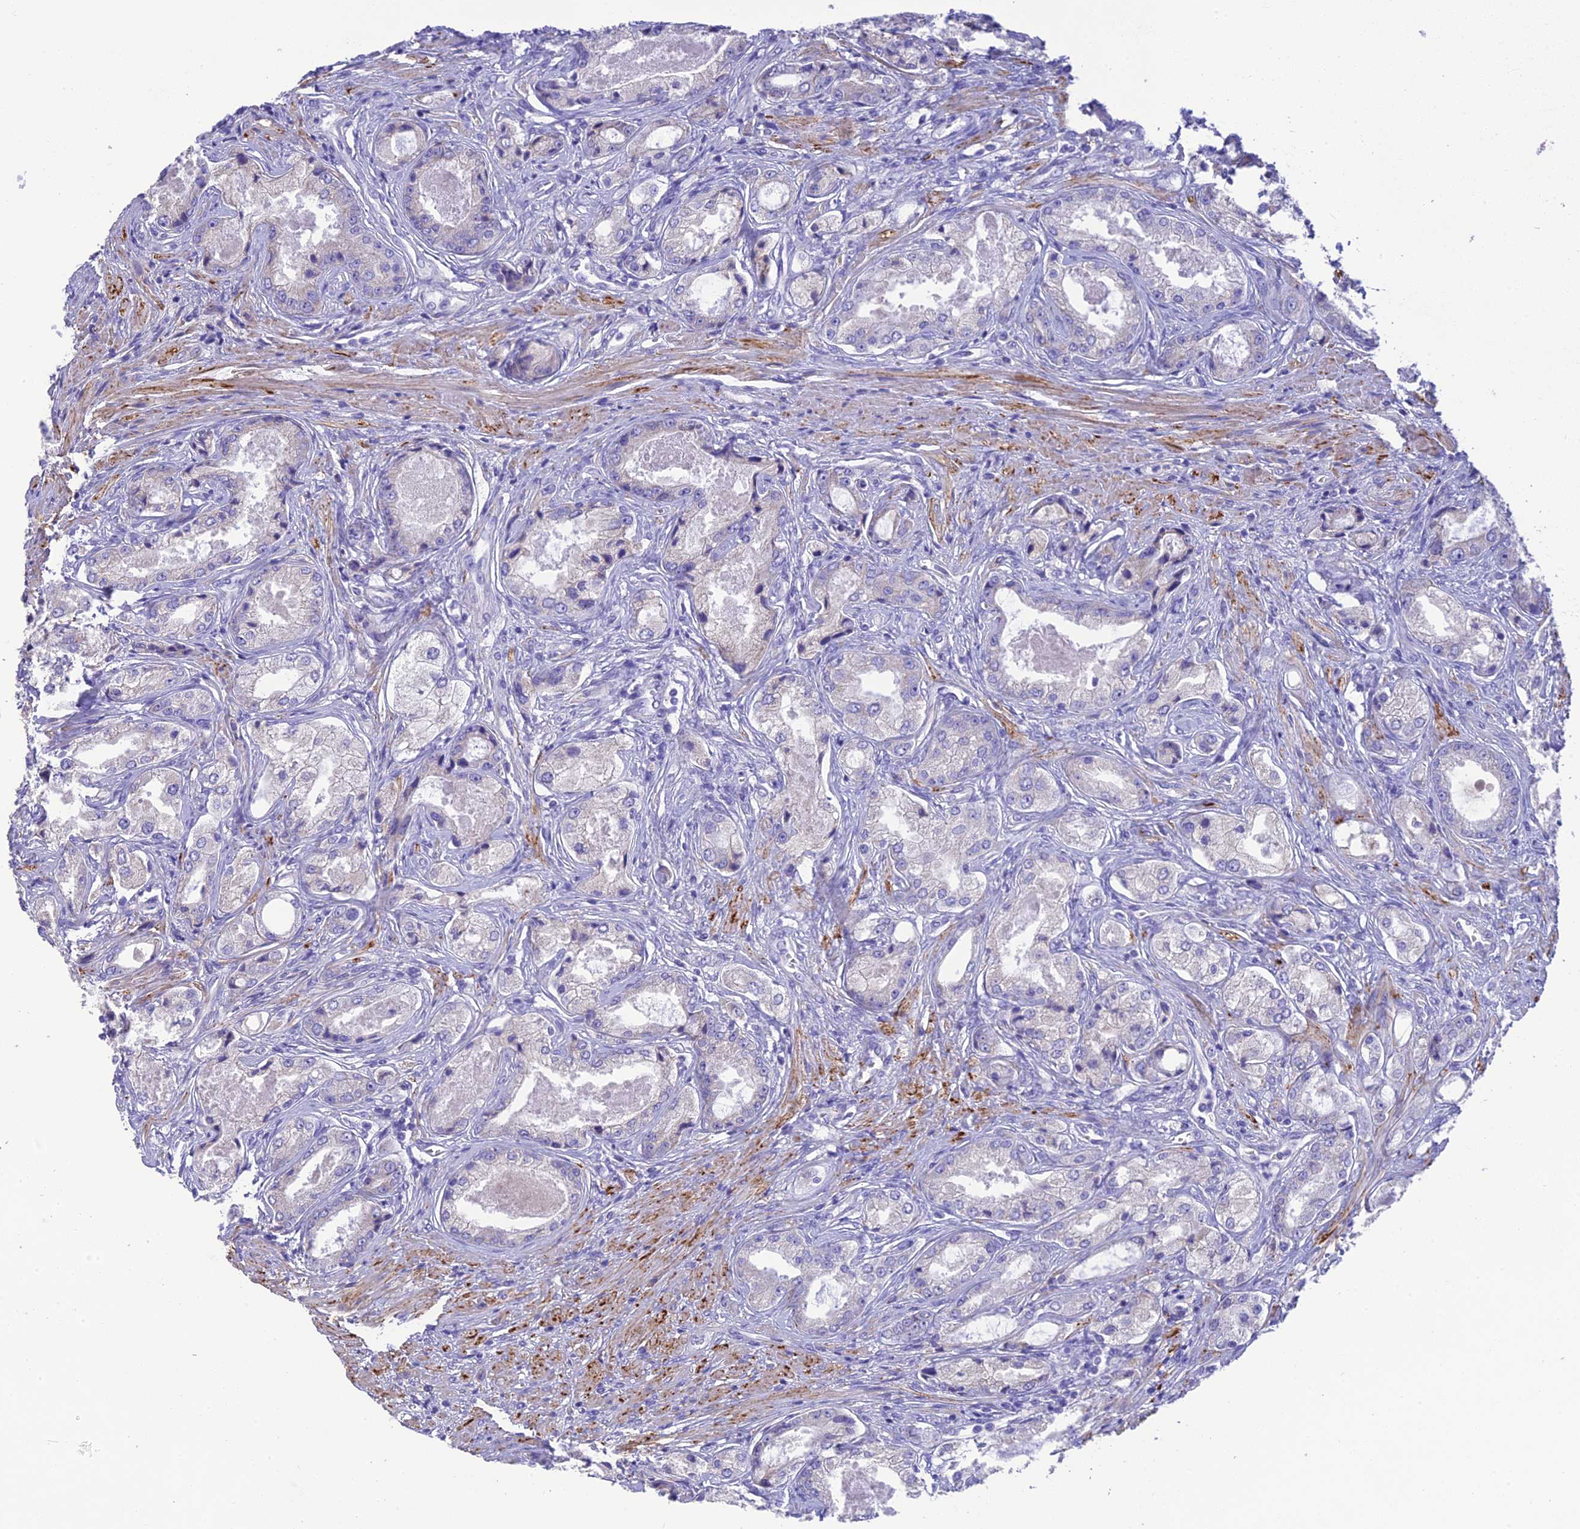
{"staining": {"intensity": "negative", "quantity": "none", "location": "none"}, "tissue": "prostate cancer", "cell_type": "Tumor cells", "image_type": "cancer", "snomed": [{"axis": "morphology", "description": "Adenocarcinoma, Low grade"}, {"axis": "topography", "description": "Prostate"}], "caption": "Image shows no significant protein staining in tumor cells of low-grade adenocarcinoma (prostate). The staining was performed using DAB to visualize the protein expression in brown, while the nuclei were stained in blue with hematoxylin (Magnification: 20x).", "gene": "HSD17B2", "patient": {"sex": "male", "age": 68}}